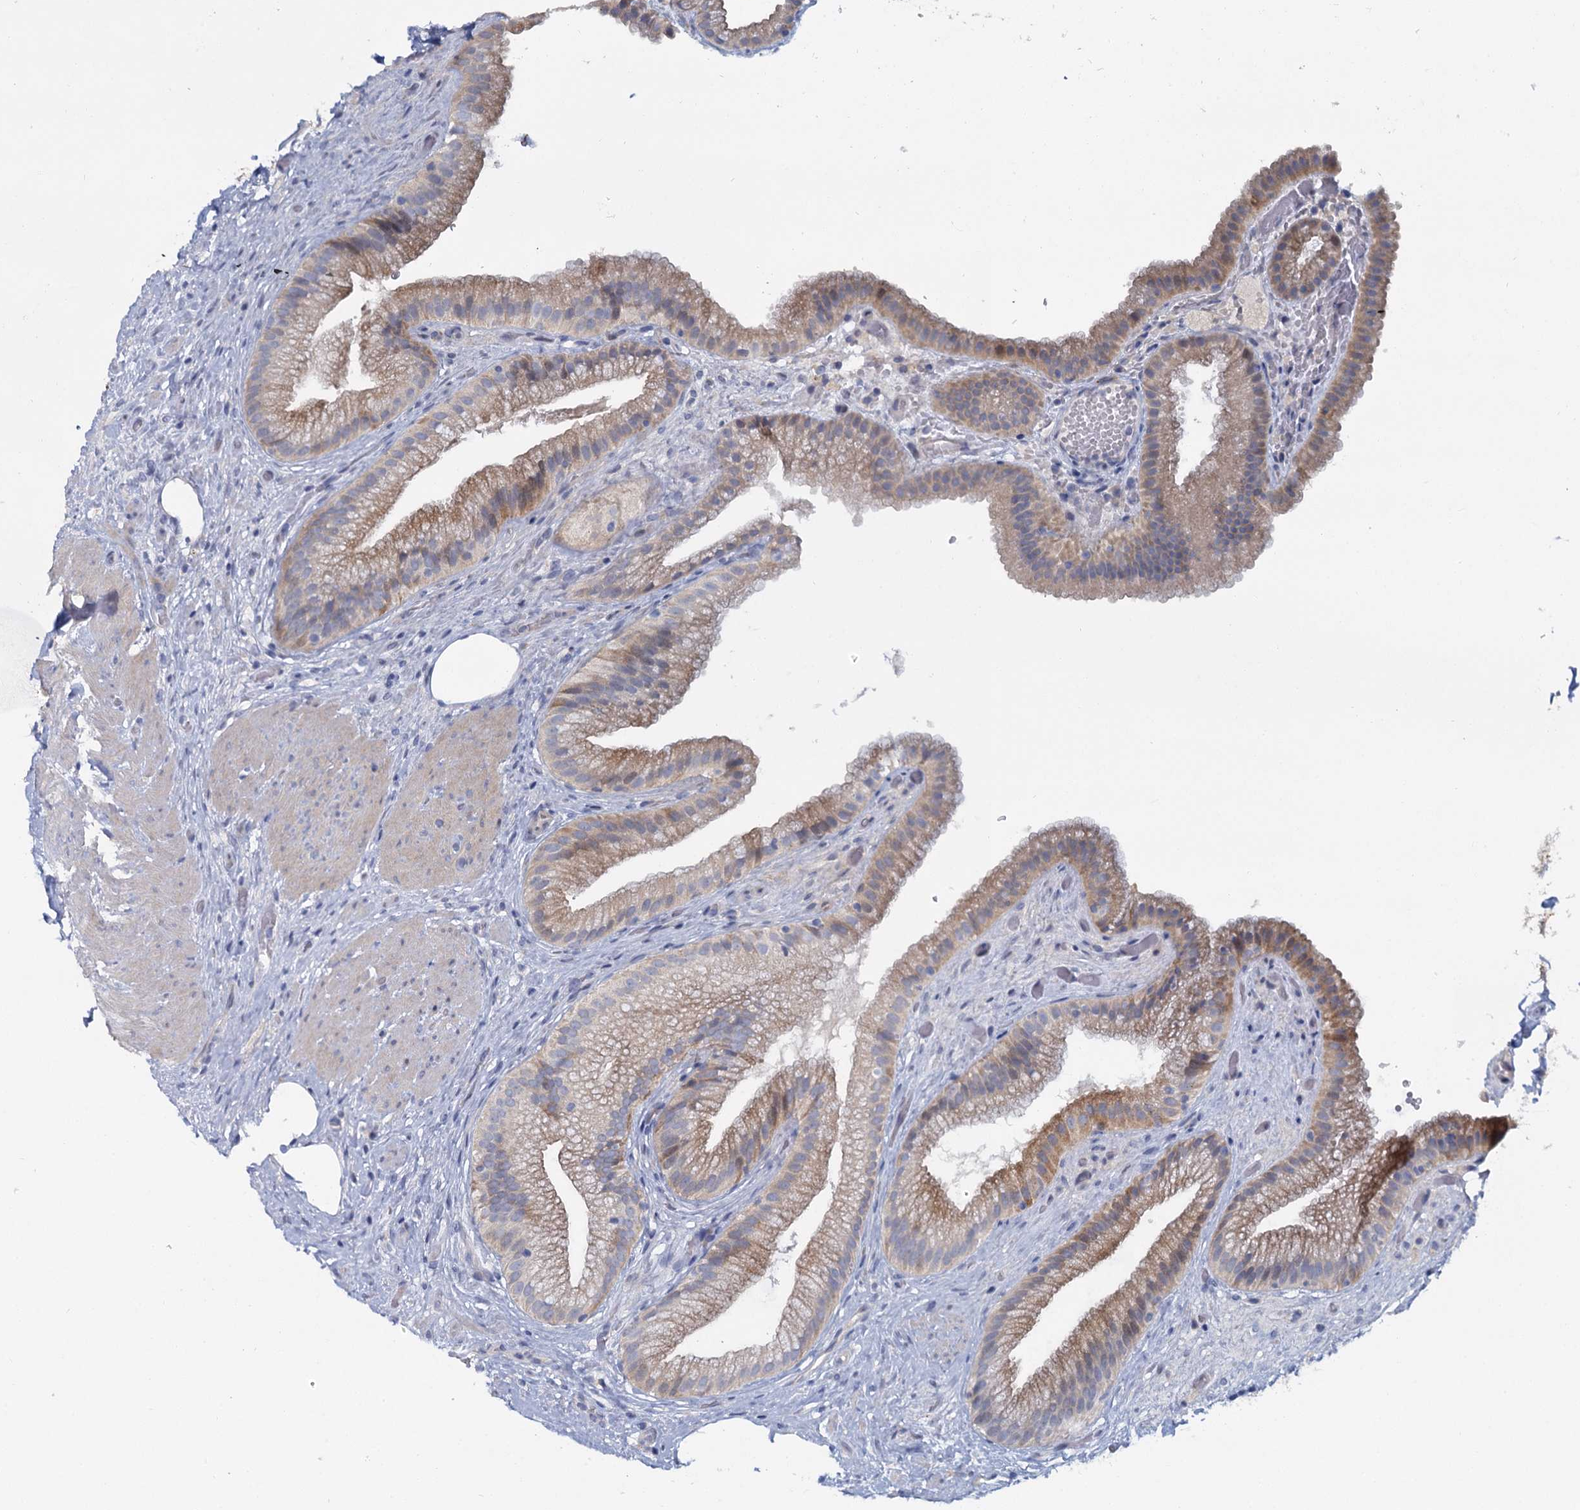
{"staining": {"intensity": "moderate", "quantity": "25%-75%", "location": "cytoplasmic/membranous"}, "tissue": "gallbladder", "cell_type": "Glandular cells", "image_type": "normal", "snomed": [{"axis": "morphology", "description": "Normal tissue, NOS"}, {"axis": "morphology", "description": "Inflammation, NOS"}, {"axis": "topography", "description": "Gallbladder"}], "caption": "A histopathology image of human gallbladder stained for a protein exhibits moderate cytoplasmic/membranous brown staining in glandular cells.", "gene": "ACRBP", "patient": {"sex": "male", "age": 51}}